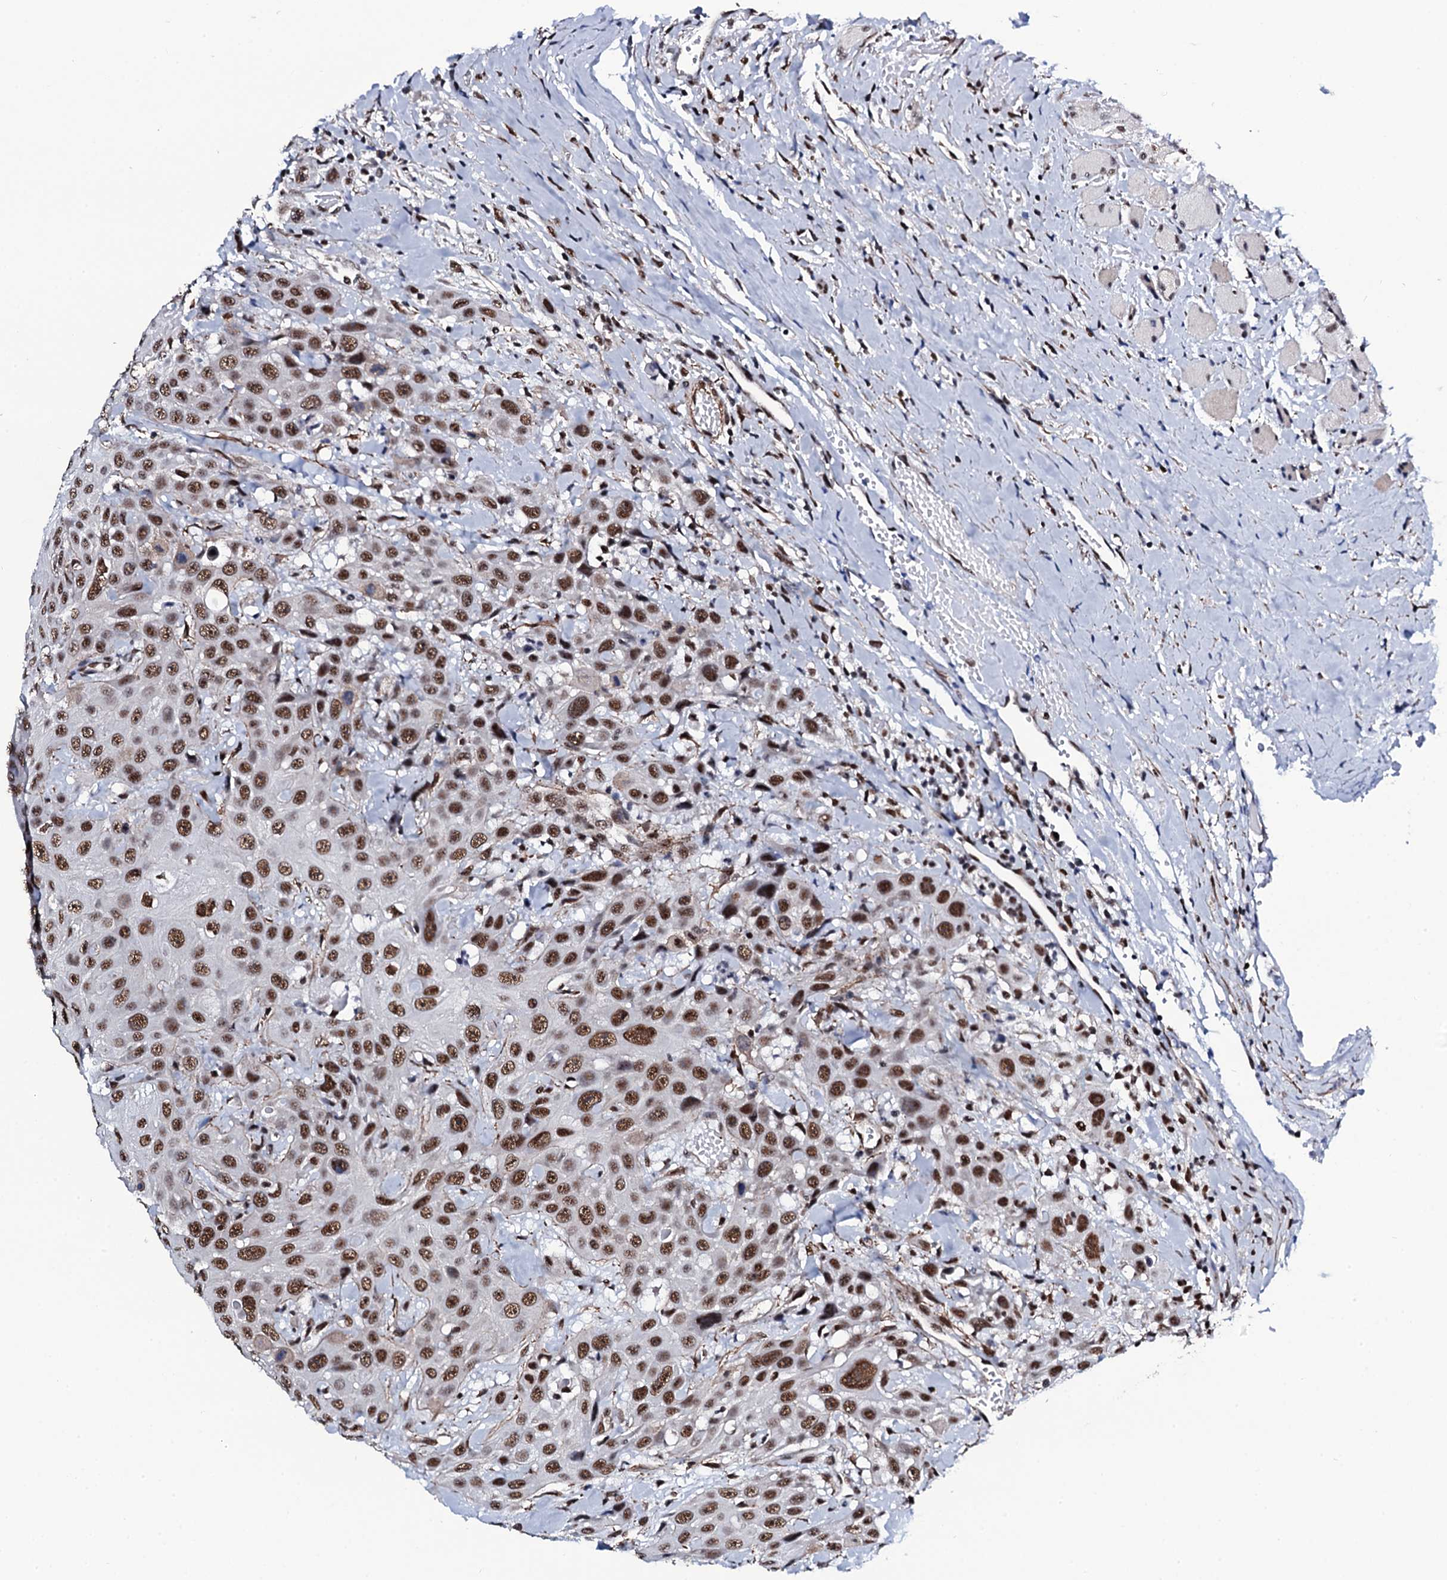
{"staining": {"intensity": "moderate", "quantity": ">75%", "location": "nuclear"}, "tissue": "head and neck cancer", "cell_type": "Tumor cells", "image_type": "cancer", "snomed": [{"axis": "morphology", "description": "Squamous cell carcinoma, NOS"}, {"axis": "topography", "description": "Head-Neck"}], "caption": "Head and neck cancer tissue shows moderate nuclear positivity in approximately >75% of tumor cells, visualized by immunohistochemistry.", "gene": "CWC15", "patient": {"sex": "male", "age": 81}}